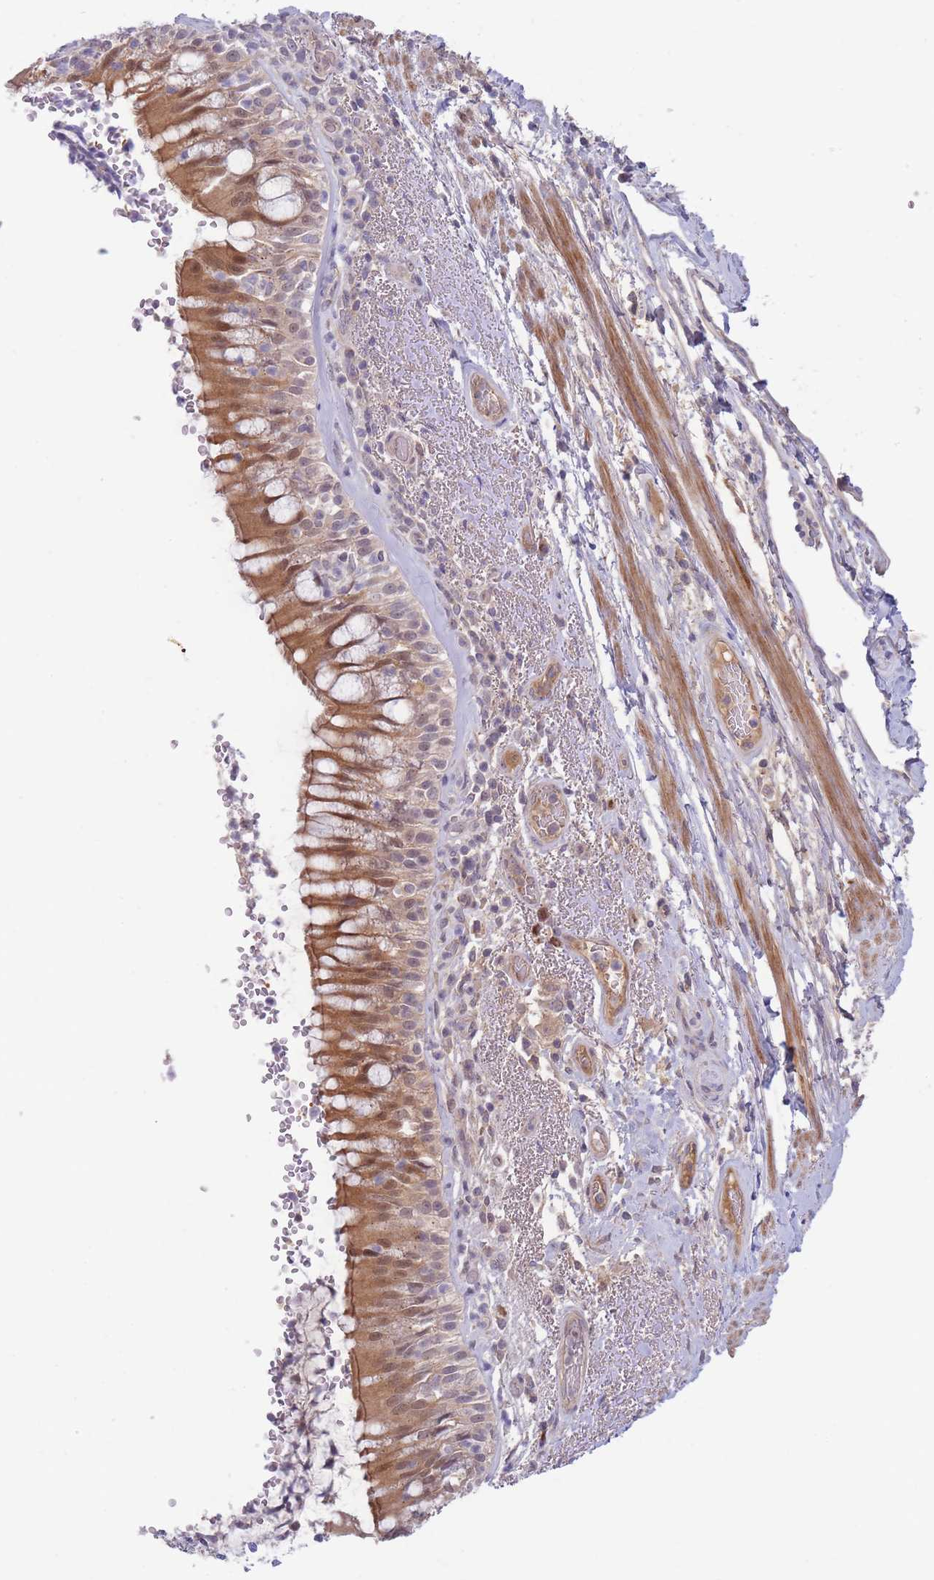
{"staining": {"intensity": "moderate", "quantity": ">75%", "location": "cytoplasmic/membranous"}, "tissue": "bronchus", "cell_type": "Respiratory epithelial cells", "image_type": "normal", "snomed": [{"axis": "morphology", "description": "Normal tissue, NOS"}, {"axis": "topography", "description": "Cartilage tissue"}, {"axis": "topography", "description": "Bronchus"}], "caption": "Protein staining by immunohistochemistry shows moderate cytoplasmic/membranous positivity in about >75% of respiratory epithelial cells in benign bronchus.", "gene": "APOL4", "patient": {"sex": "male", "age": 63}}